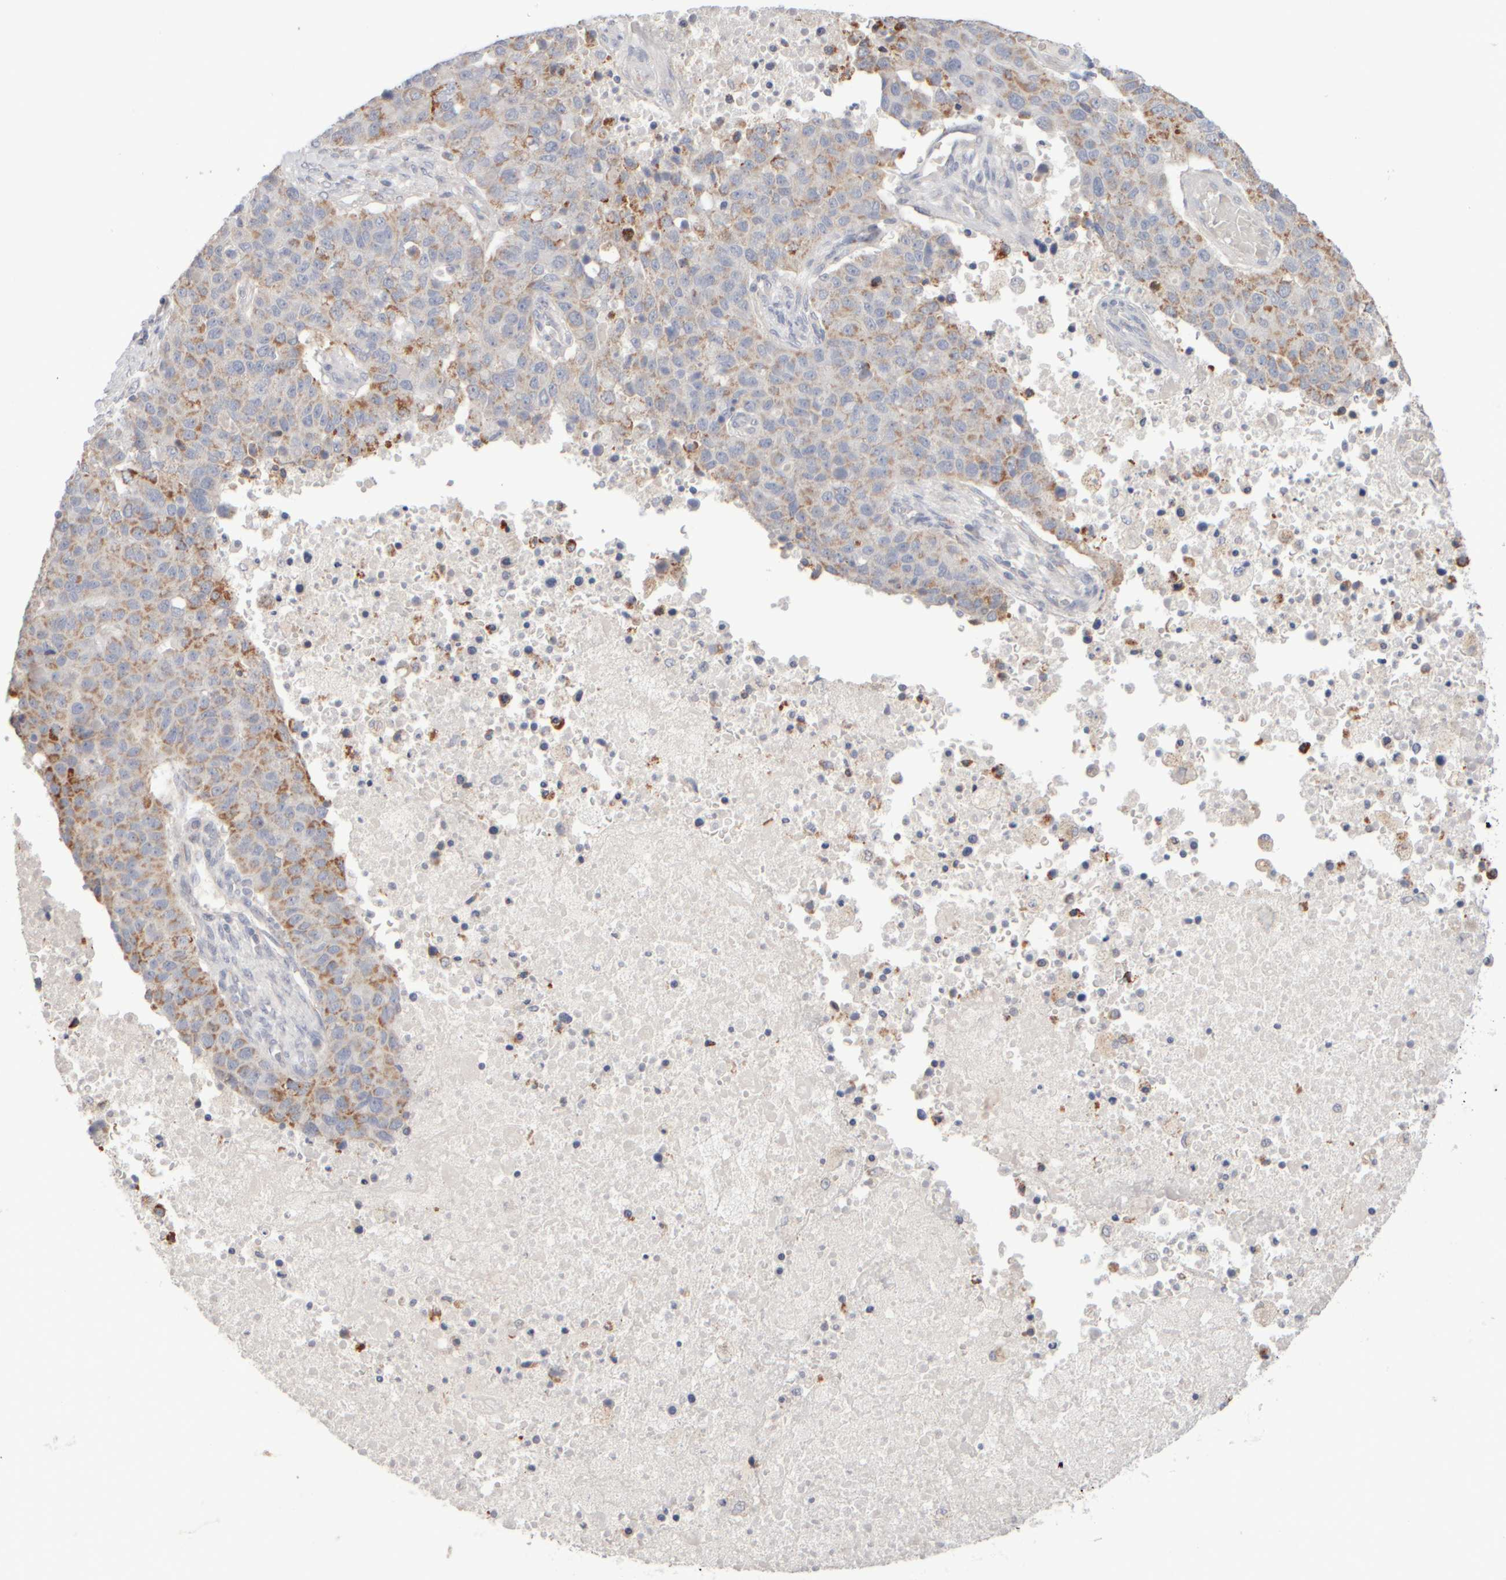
{"staining": {"intensity": "moderate", "quantity": "25%-75%", "location": "cytoplasmic/membranous"}, "tissue": "pancreatic cancer", "cell_type": "Tumor cells", "image_type": "cancer", "snomed": [{"axis": "morphology", "description": "Adenocarcinoma, NOS"}, {"axis": "topography", "description": "Pancreas"}], "caption": "Immunohistochemistry histopathology image of pancreatic cancer stained for a protein (brown), which demonstrates medium levels of moderate cytoplasmic/membranous staining in approximately 25%-75% of tumor cells.", "gene": "ZNF112", "patient": {"sex": "female", "age": 61}}